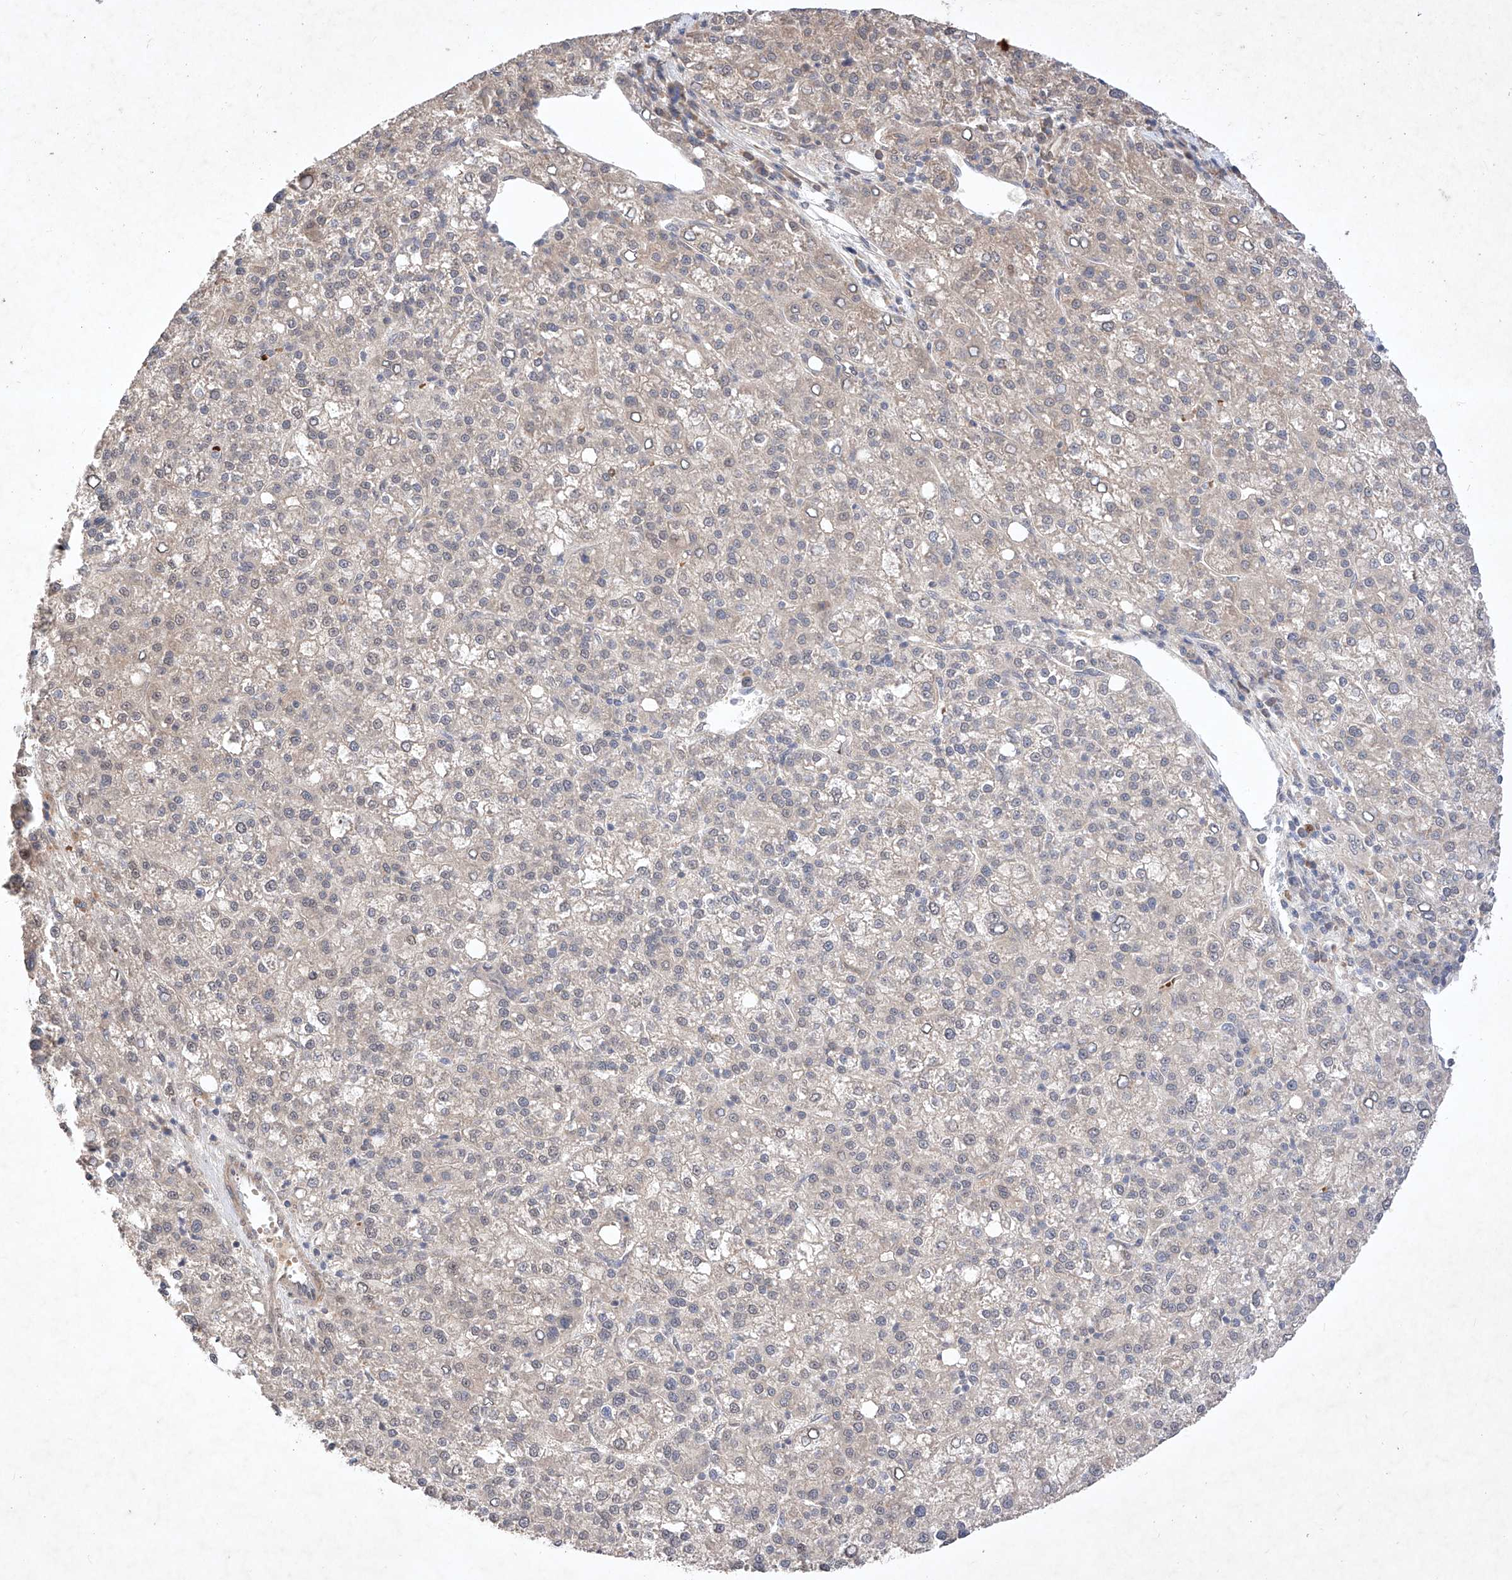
{"staining": {"intensity": "negative", "quantity": "none", "location": "none"}, "tissue": "liver cancer", "cell_type": "Tumor cells", "image_type": "cancer", "snomed": [{"axis": "morphology", "description": "Carcinoma, Hepatocellular, NOS"}, {"axis": "topography", "description": "Liver"}], "caption": "High magnification brightfield microscopy of liver cancer stained with DAB (brown) and counterstained with hematoxylin (blue): tumor cells show no significant staining.", "gene": "ZNF124", "patient": {"sex": "female", "age": 58}}